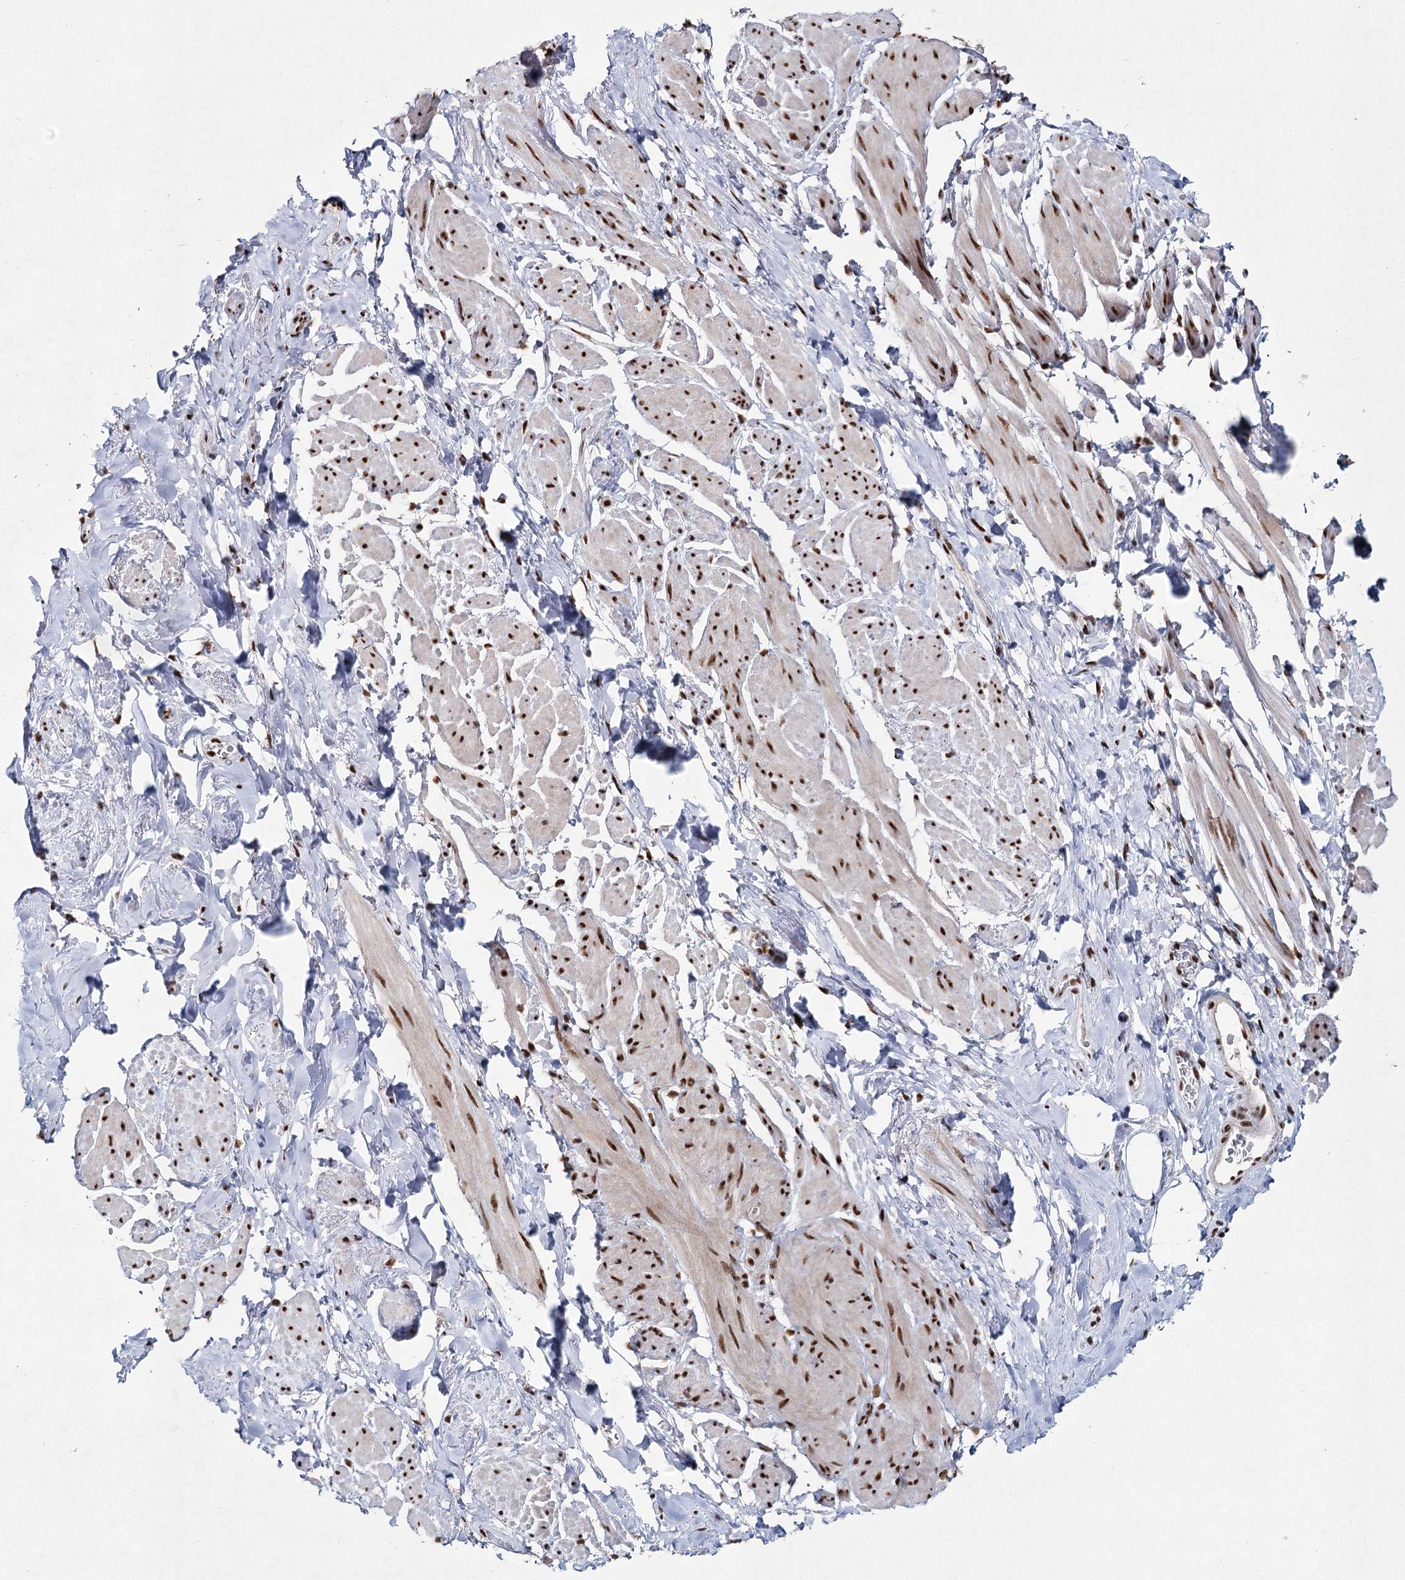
{"staining": {"intensity": "strong", "quantity": ">75%", "location": "nuclear"}, "tissue": "smooth muscle", "cell_type": "Smooth muscle cells", "image_type": "normal", "snomed": [{"axis": "morphology", "description": "Normal tissue, NOS"}, {"axis": "topography", "description": "Smooth muscle"}, {"axis": "topography", "description": "Peripheral nerve tissue"}], "caption": "An immunohistochemistry histopathology image of benign tissue is shown. Protein staining in brown highlights strong nuclear positivity in smooth muscle within smooth muscle cells.", "gene": "SCAF8", "patient": {"sex": "male", "age": 69}}